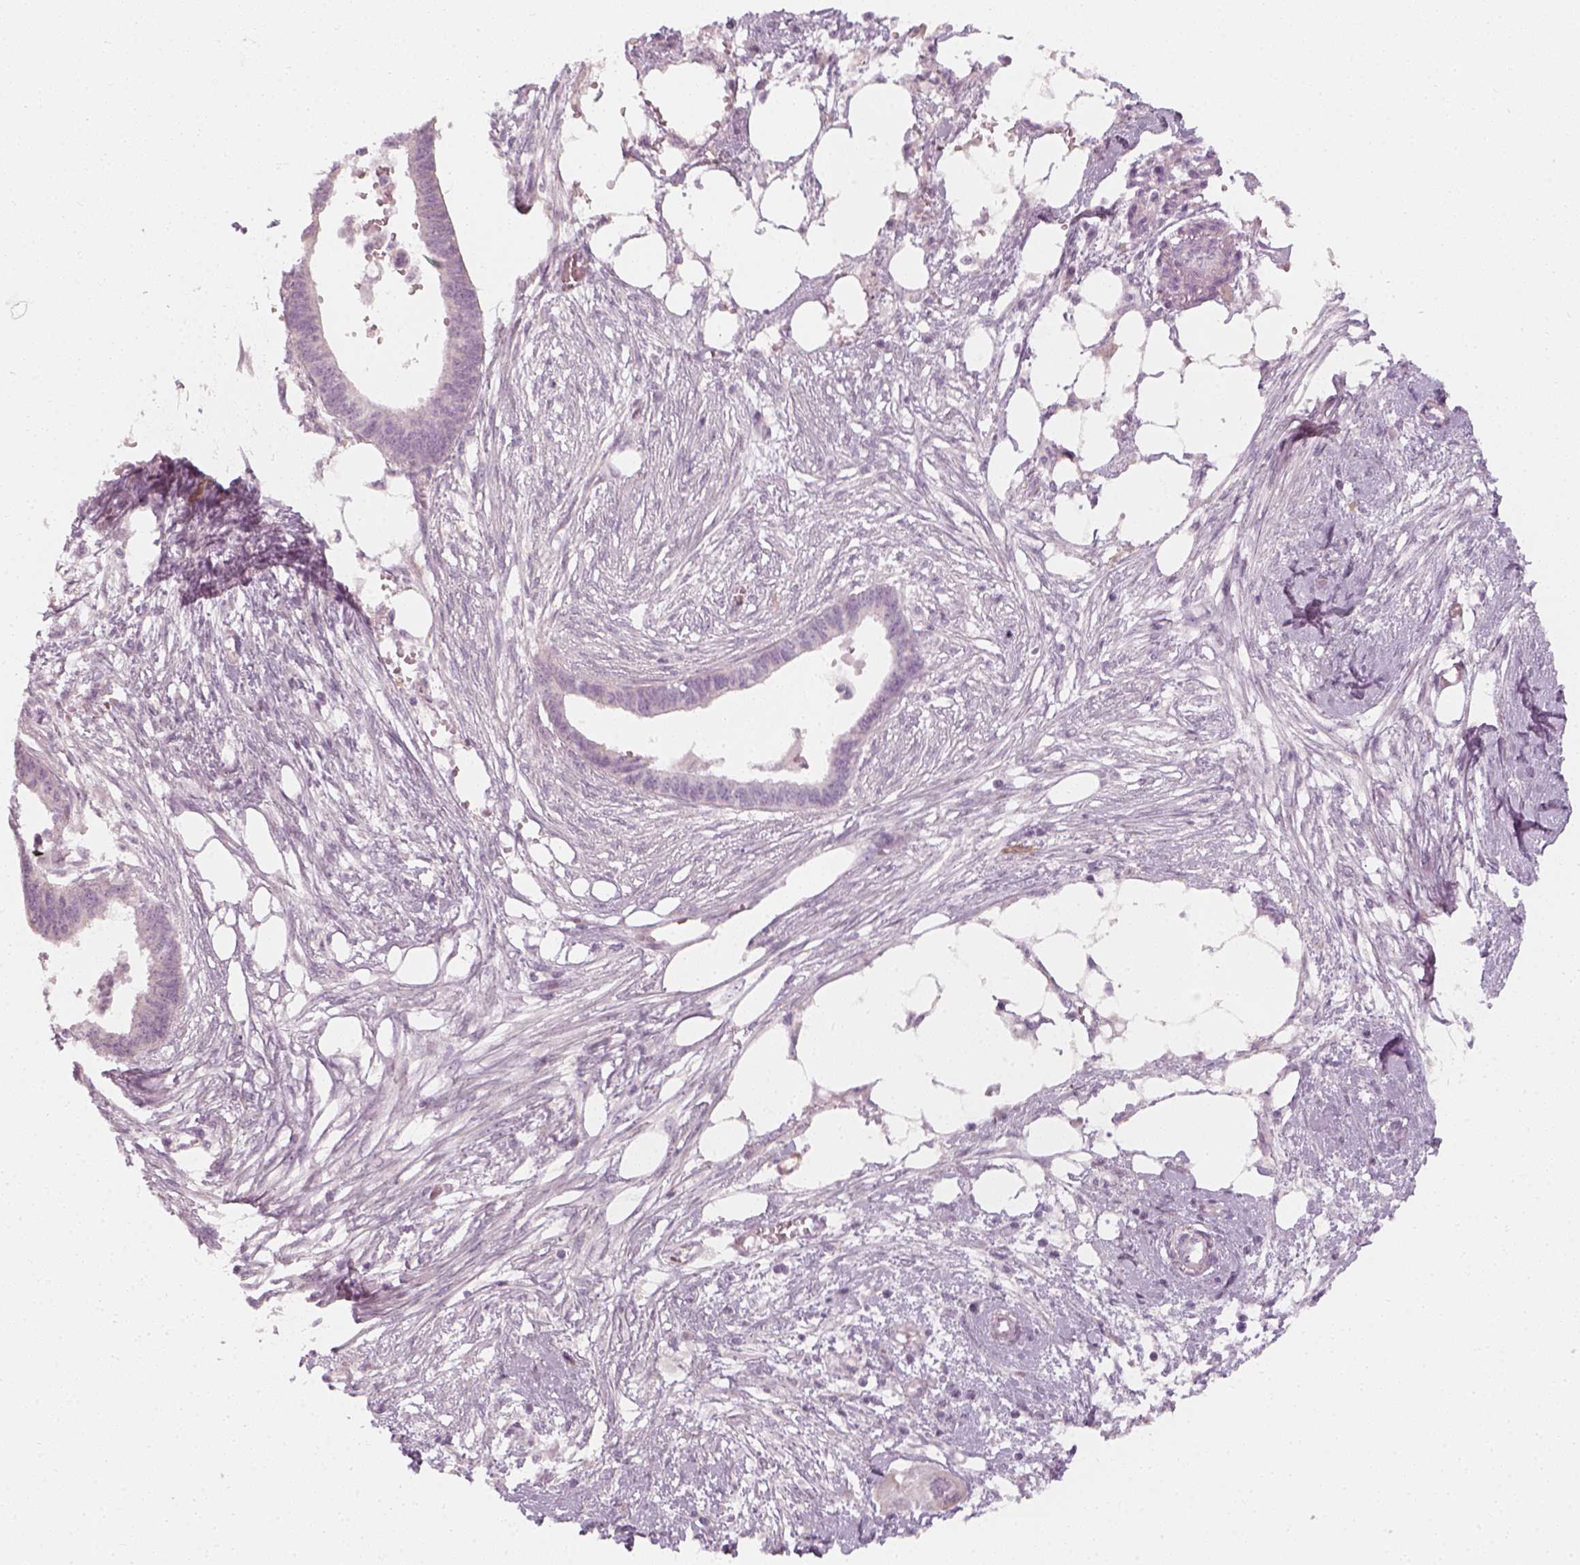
{"staining": {"intensity": "negative", "quantity": "none", "location": "none"}, "tissue": "endometrial cancer", "cell_type": "Tumor cells", "image_type": "cancer", "snomed": [{"axis": "morphology", "description": "Adenocarcinoma, NOS"}, {"axis": "morphology", "description": "Adenocarcinoma, metastatic, NOS"}, {"axis": "topography", "description": "Adipose tissue"}, {"axis": "topography", "description": "Endometrium"}], "caption": "Endometrial cancer (adenocarcinoma) was stained to show a protein in brown. There is no significant staining in tumor cells.", "gene": "PRAME", "patient": {"sex": "female", "age": 67}}